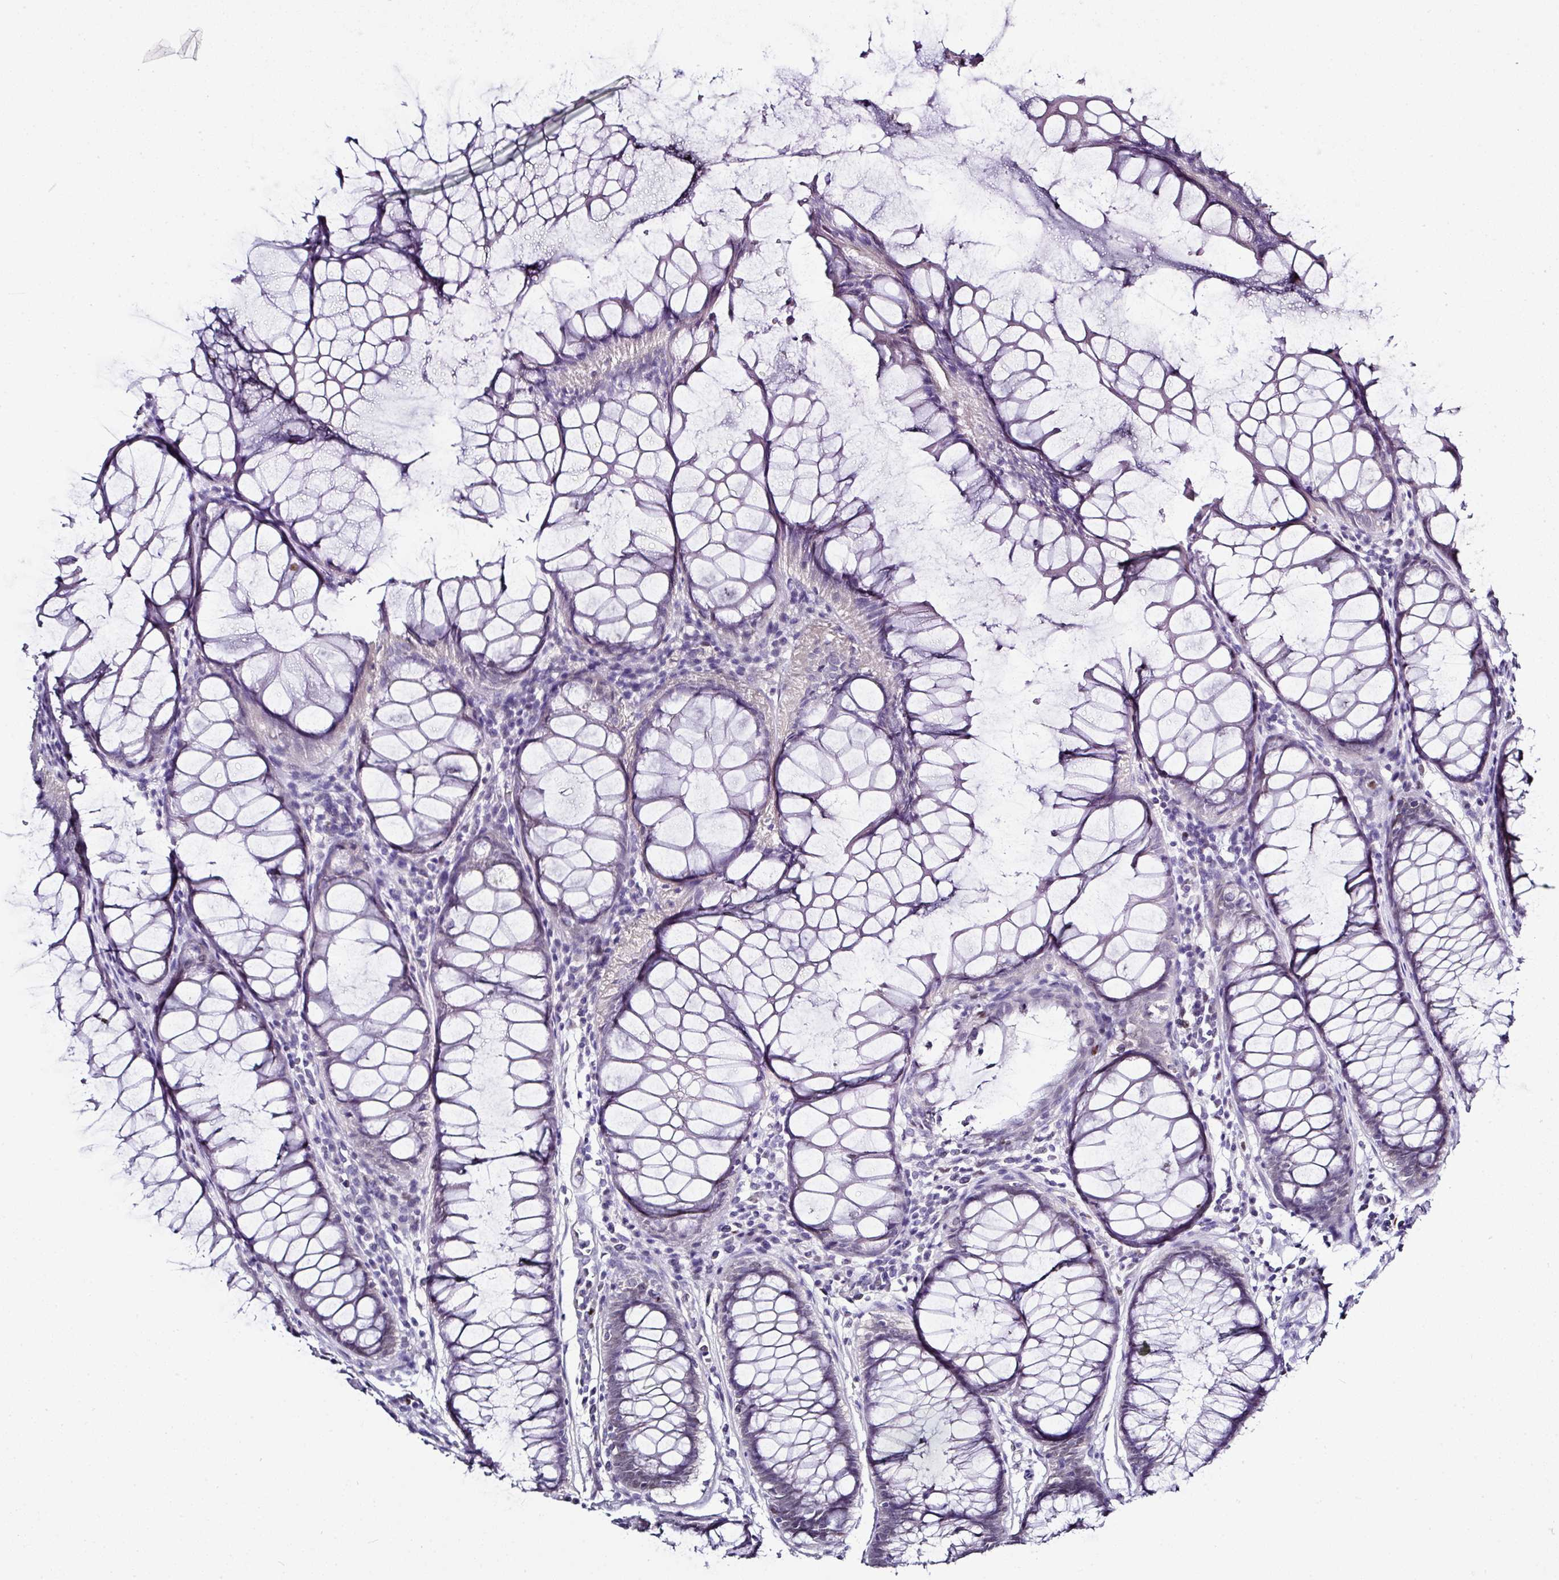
{"staining": {"intensity": "negative", "quantity": "none", "location": "none"}, "tissue": "colorectal cancer", "cell_type": "Tumor cells", "image_type": "cancer", "snomed": [{"axis": "morphology", "description": "Adenocarcinoma, NOS"}, {"axis": "topography", "description": "Rectum"}], "caption": "IHC histopathology image of human colorectal cancer stained for a protein (brown), which exhibits no staining in tumor cells.", "gene": "BCL11A", "patient": {"sex": "male", "age": 69}}